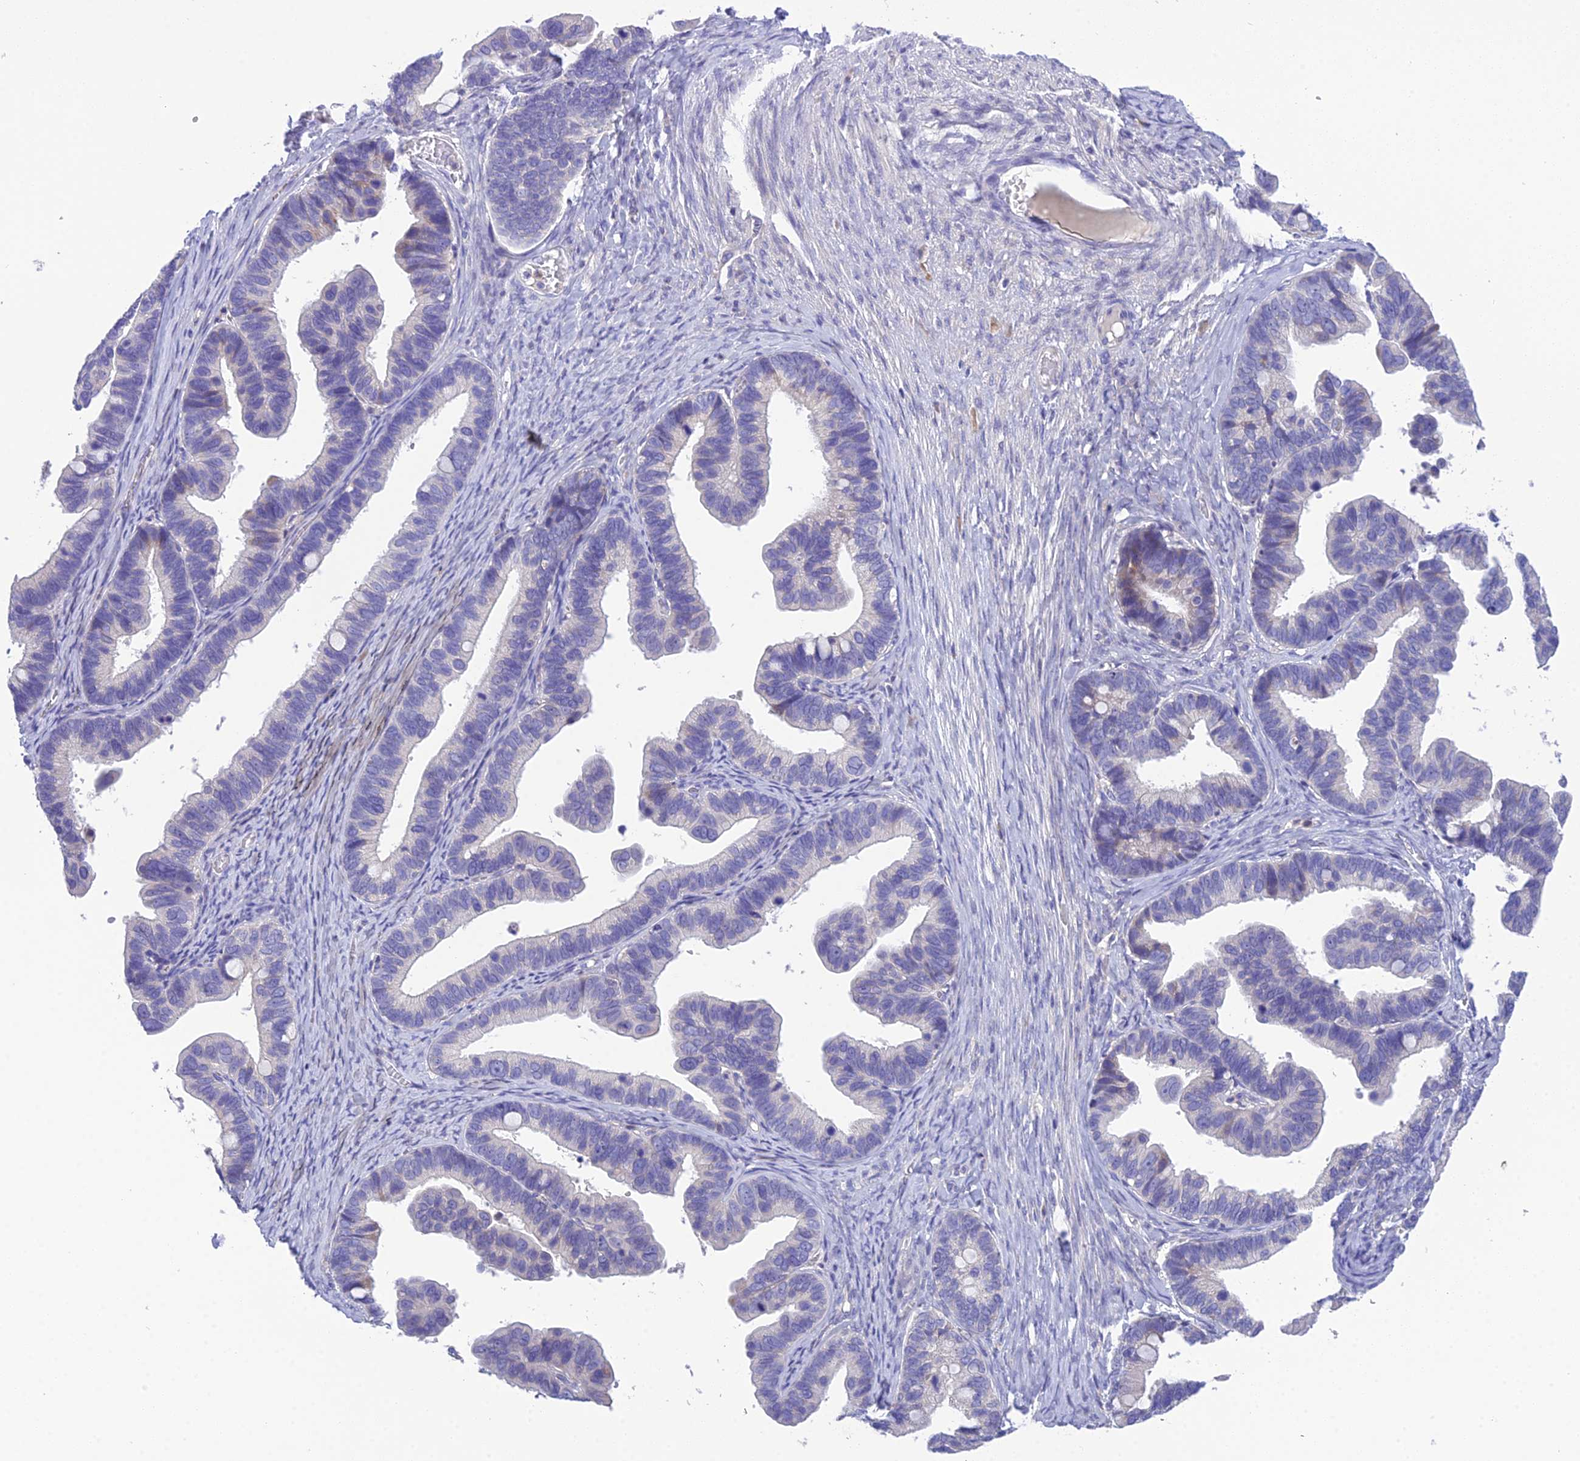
{"staining": {"intensity": "weak", "quantity": "<25%", "location": "cytoplasmic/membranous"}, "tissue": "ovarian cancer", "cell_type": "Tumor cells", "image_type": "cancer", "snomed": [{"axis": "morphology", "description": "Cystadenocarcinoma, serous, NOS"}, {"axis": "topography", "description": "Ovary"}], "caption": "Immunohistochemistry photomicrograph of serous cystadenocarcinoma (ovarian) stained for a protein (brown), which reveals no staining in tumor cells.", "gene": "KIAA0408", "patient": {"sex": "female", "age": 56}}